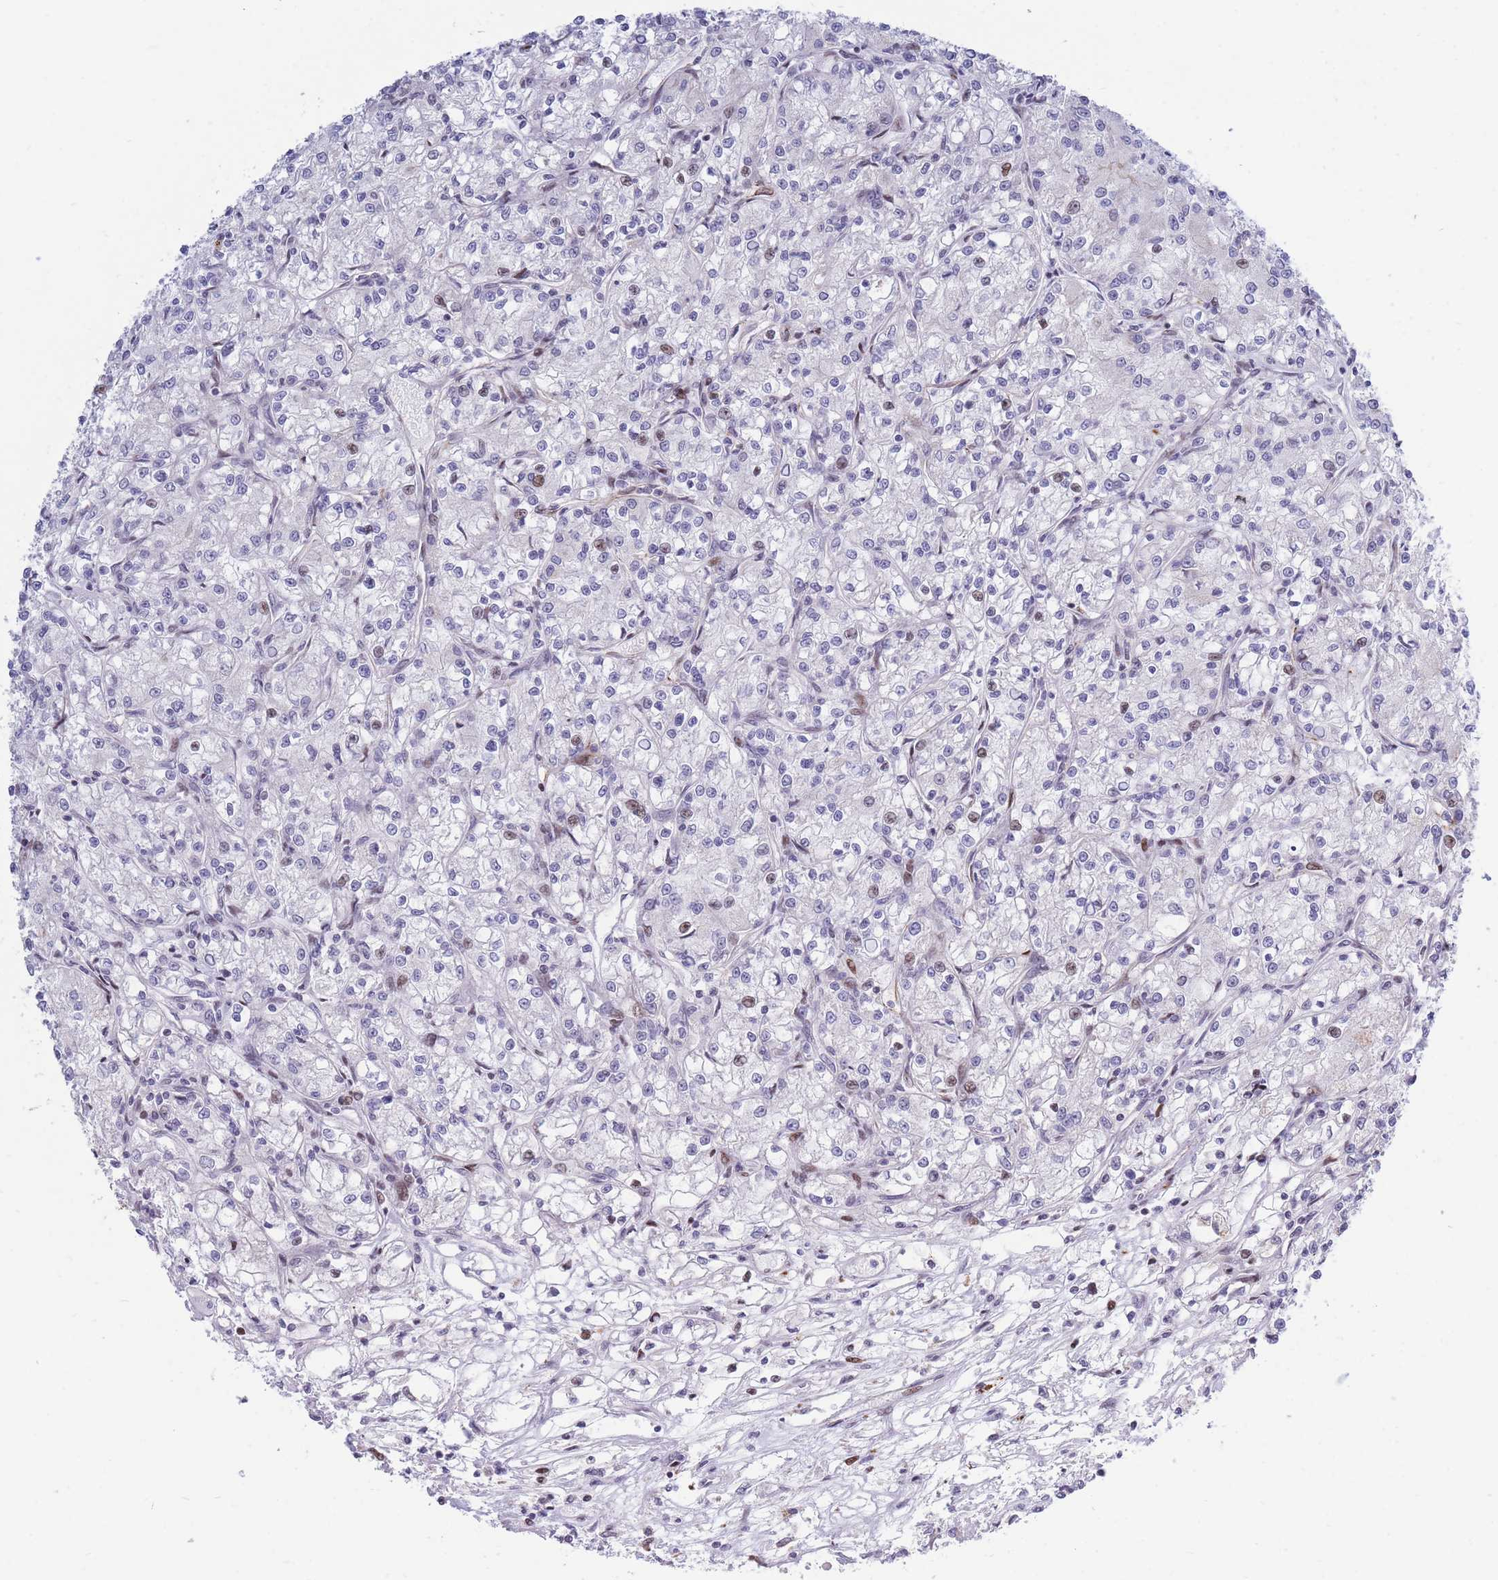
{"staining": {"intensity": "moderate", "quantity": "<25%", "location": "nuclear"}, "tissue": "renal cancer", "cell_type": "Tumor cells", "image_type": "cancer", "snomed": [{"axis": "morphology", "description": "Adenocarcinoma, NOS"}, {"axis": "topography", "description": "Kidney"}], "caption": "Moderate nuclear expression is appreciated in approximately <25% of tumor cells in renal cancer (adenocarcinoma).", "gene": "MOB4", "patient": {"sex": "female", "age": 59}}